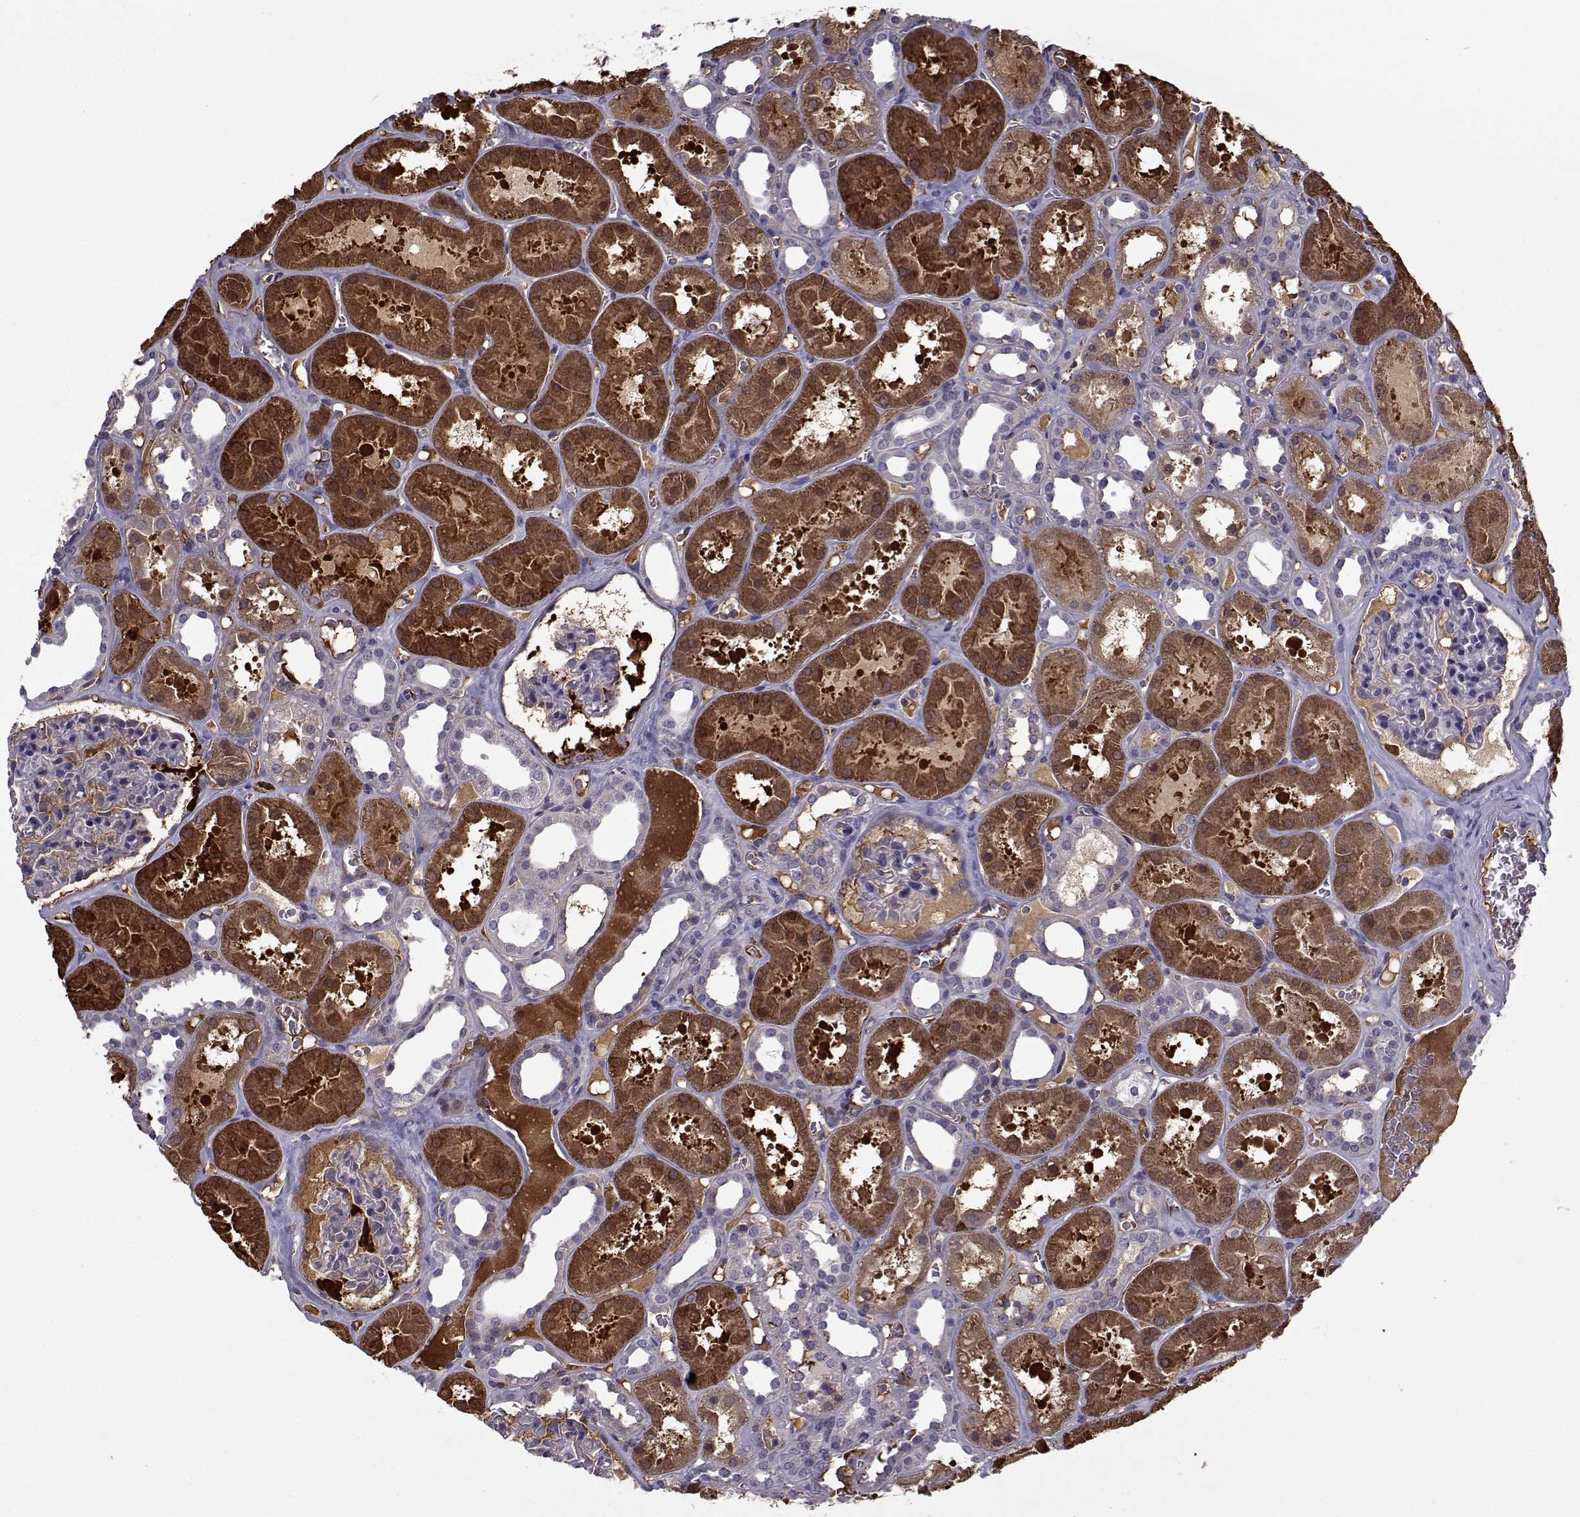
{"staining": {"intensity": "negative", "quantity": "none", "location": "none"}, "tissue": "kidney", "cell_type": "Cells in glomeruli", "image_type": "normal", "snomed": [{"axis": "morphology", "description": "Normal tissue, NOS"}, {"axis": "topography", "description": "Kidney"}], "caption": "The immunohistochemistry (IHC) histopathology image has no significant staining in cells in glomeruli of kidney.", "gene": "TNFRSF11B", "patient": {"sex": "female", "age": 41}}